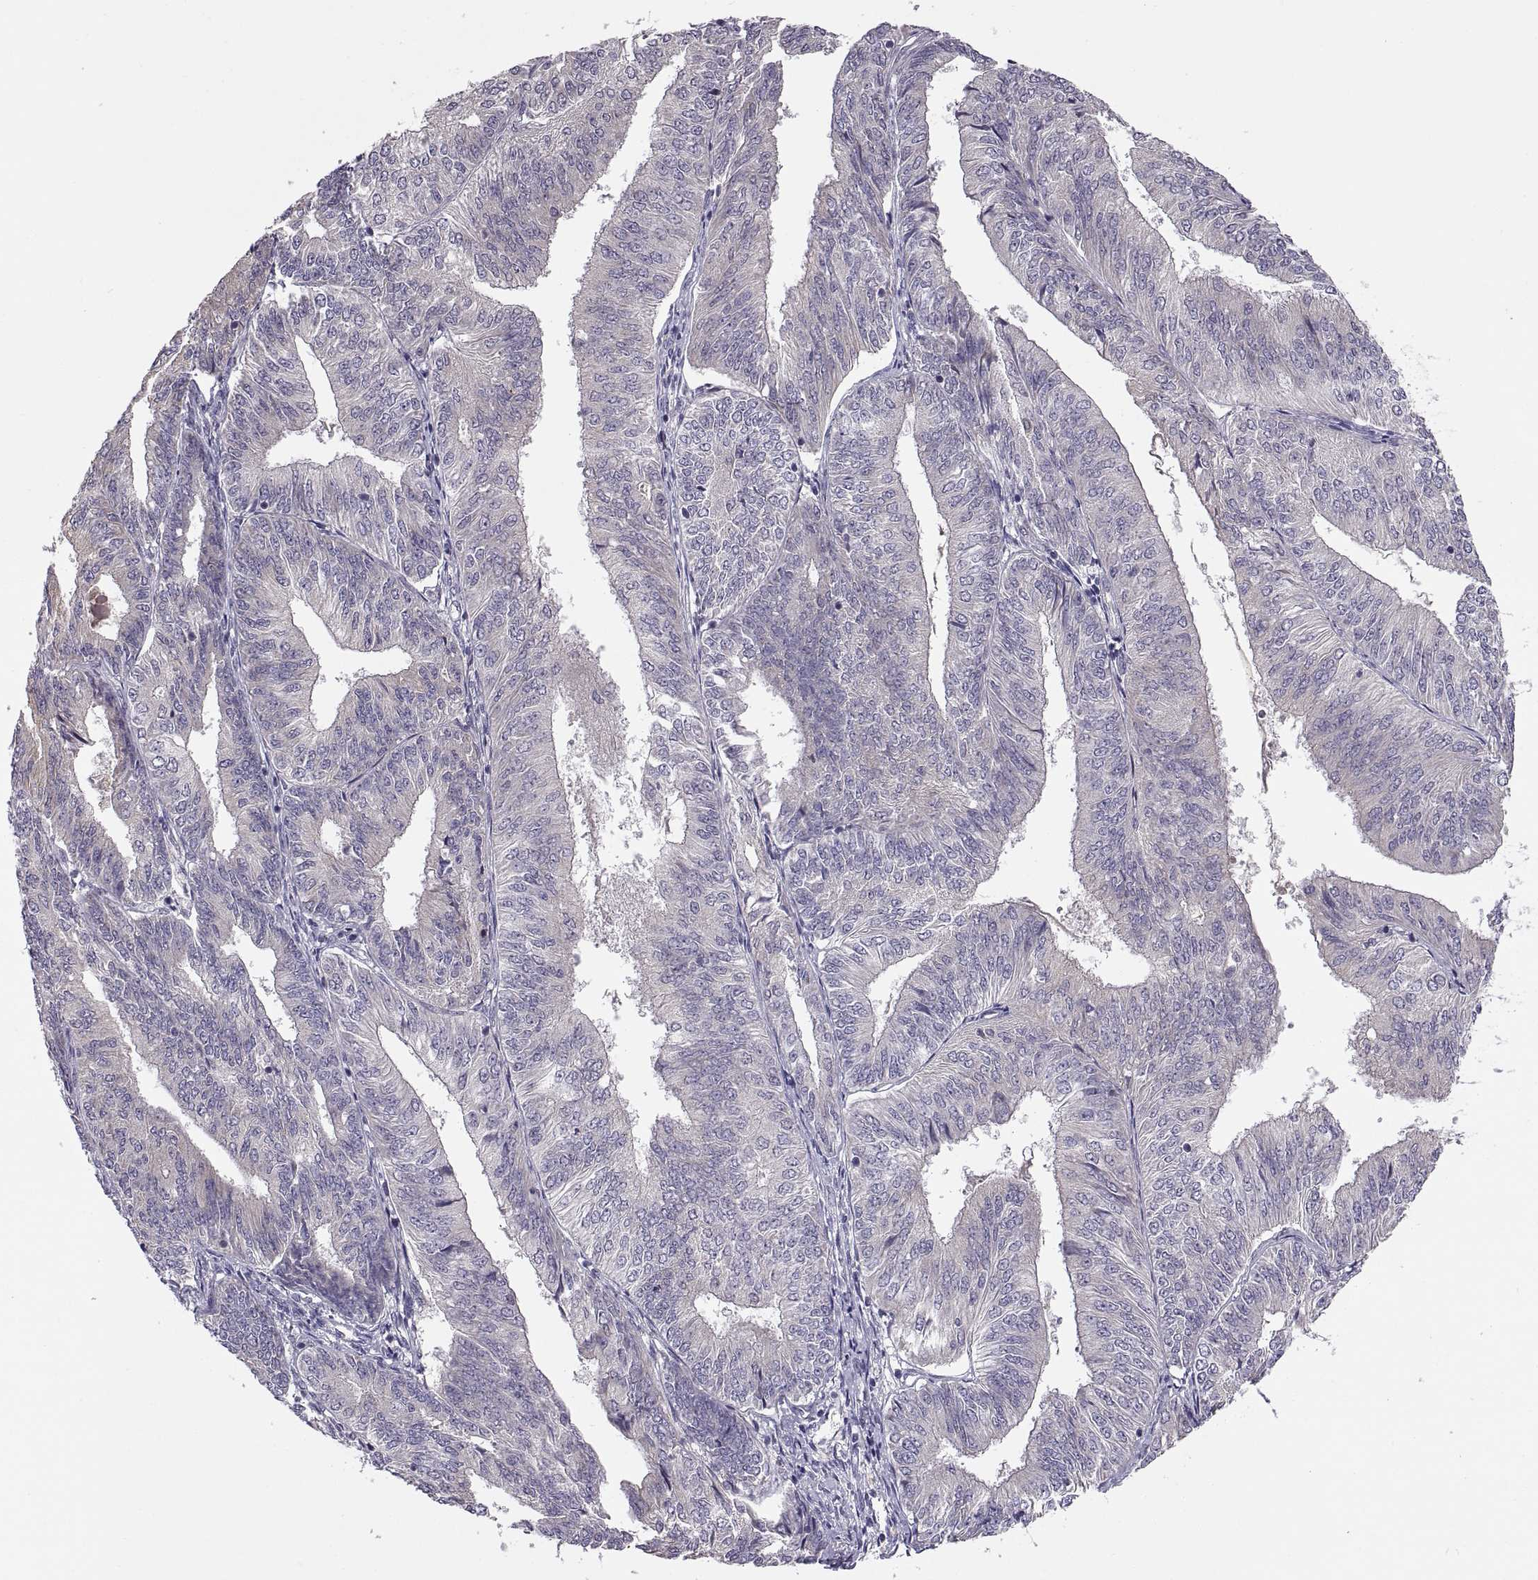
{"staining": {"intensity": "negative", "quantity": "none", "location": "none"}, "tissue": "endometrial cancer", "cell_type": "Tumor cells", "image_type": "cancer", "snomed": [{"axis": "morphology", "description": "Adenocarcinoma, NOS"}, {"axis": "topography", "description": "Endometrium"}], "caption": "Protein analysis of endometrial adenocarcinoma demonstrates no significant staining in tumor cells.", "gene": "ACSBG2", "patient": {"sex": "female", "age": 58}}